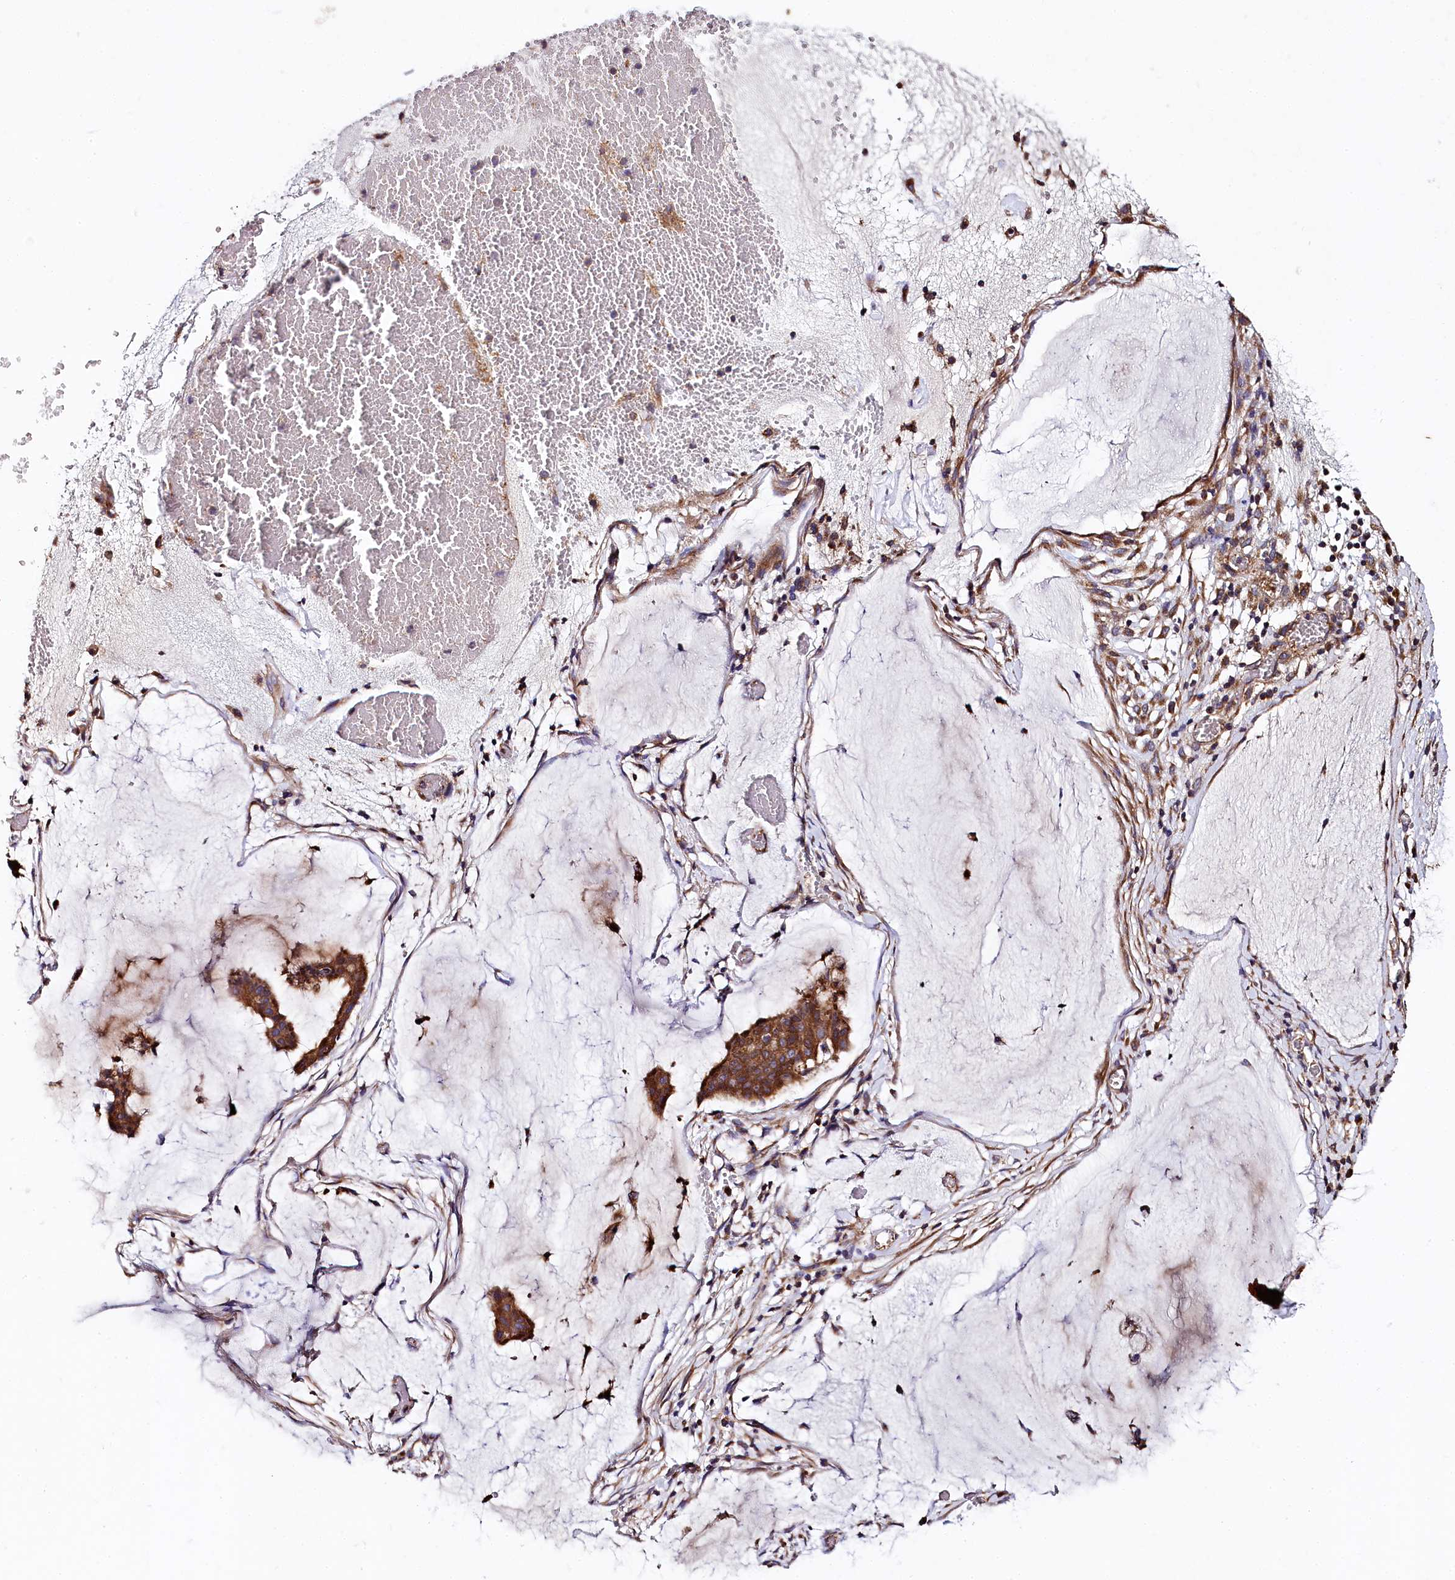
{"staining": {"intensity": "strong", "quantity": ">75%", "location": "cytoplasmic/membranous"}, "tissue": "ovarian cancer", "cell_type": "Tumor cells", "image_type": "cancer", "snomed": [{"axis": "morphology", "description": "Cystadenocarcinoma, mucinous, NOS"}, {"axis": "topography", "description": "Ovary"}], "caption": "Protein staining reveals strong cytoplasmic/membranous expression in about >75% of tumor cells in mucinous cystadenocarcinoma (ovarian).", "gene": "SPRYD3", "patient": {"sex": "female", "age": 73}}